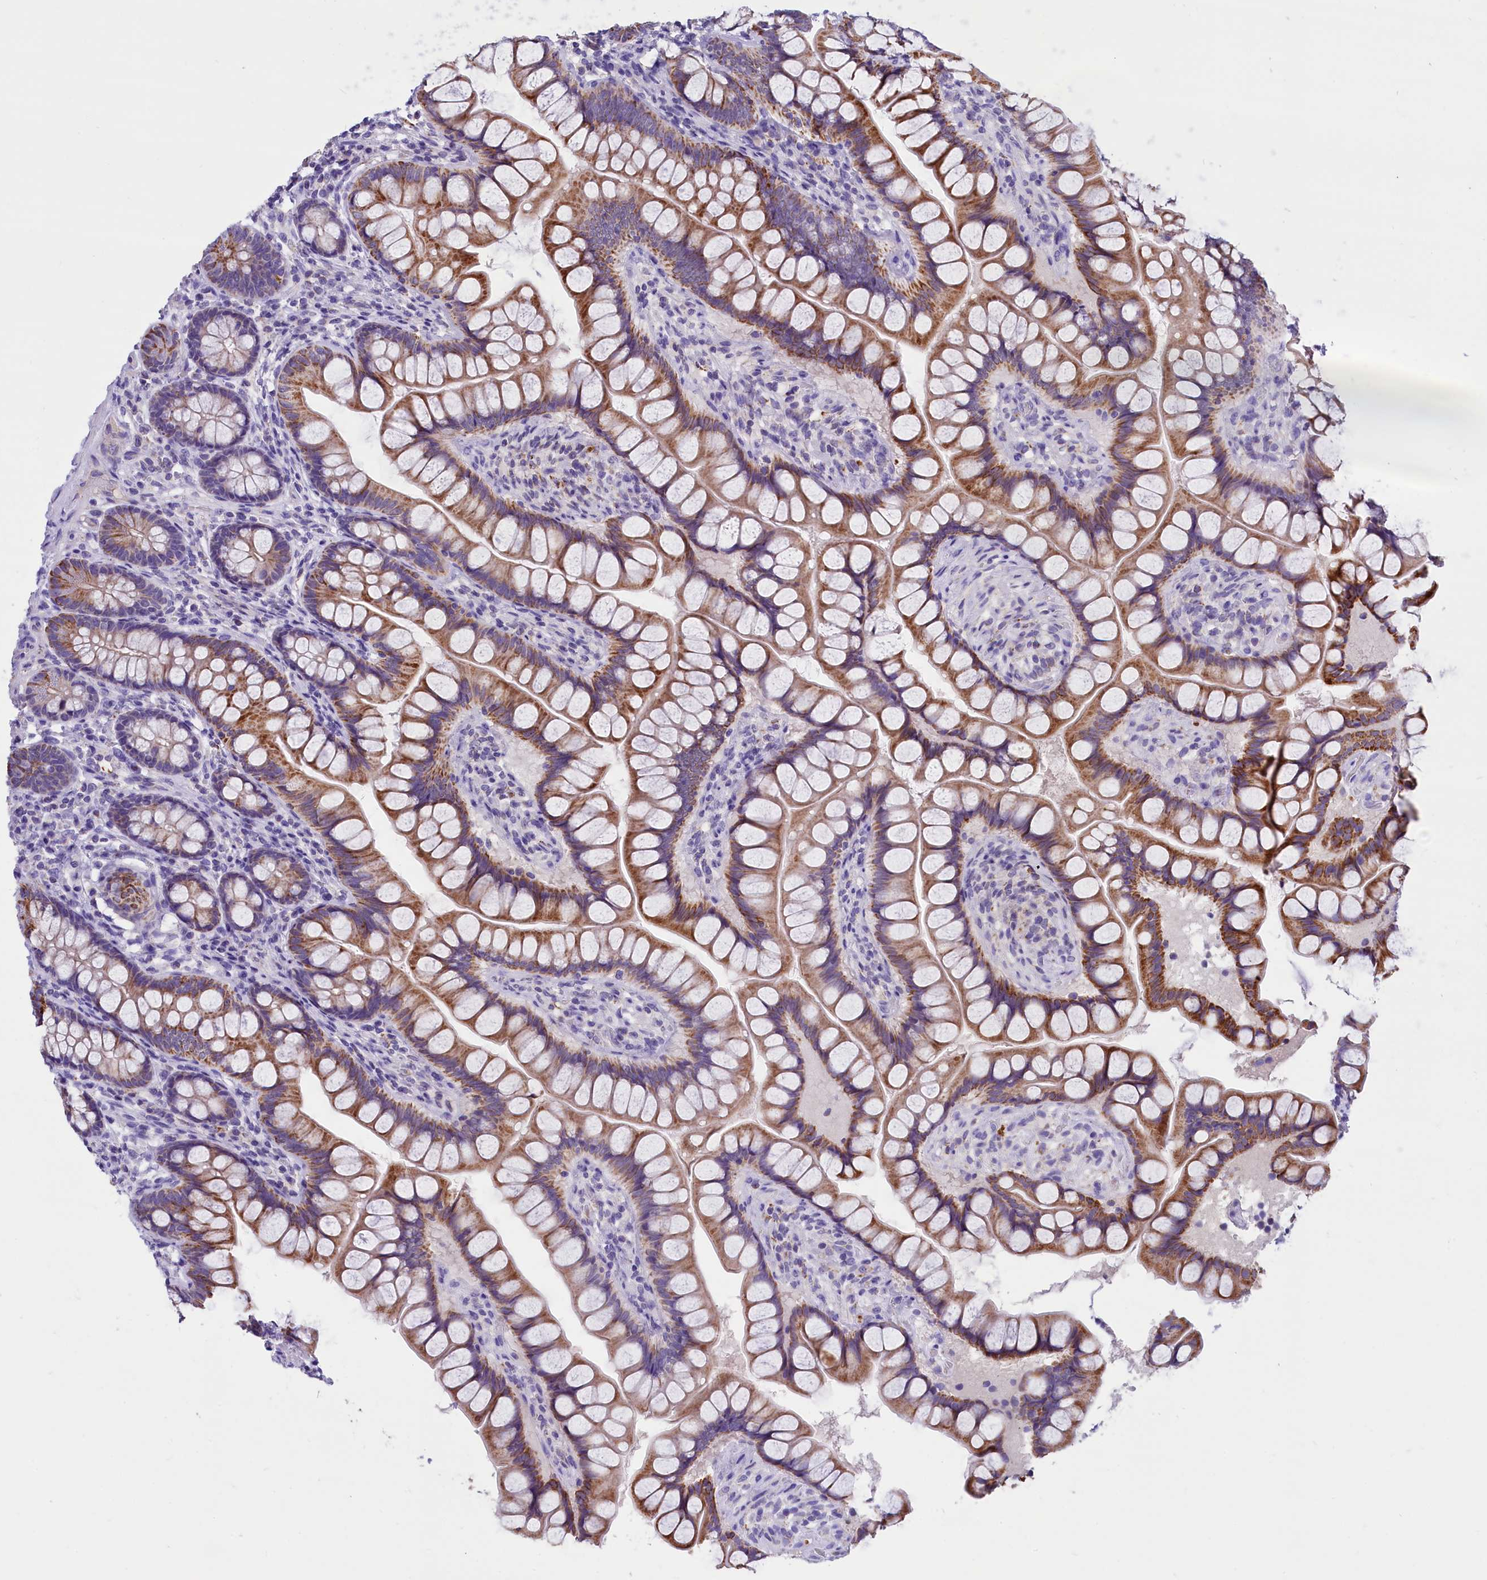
{"staining": {"intensity": "strong", "quantity": ">75%", "location": "cytoplasmic/membranous"}, "tissue": "small intestine", "cell_type": "Glandular cells", "image_type": "normal", "snomed": [{"axis": "morphology", "description": "Normal tissue, NOS"}, {"axis": "topography", "description": "Small intestine"}], "caption": "Glandular cells show high levels of strong cytoplasmic/membranous expression in about >75% of cells in normal small intestine.", "gene": "ABAT", "patient": {"sex": "male", "age": 70}}